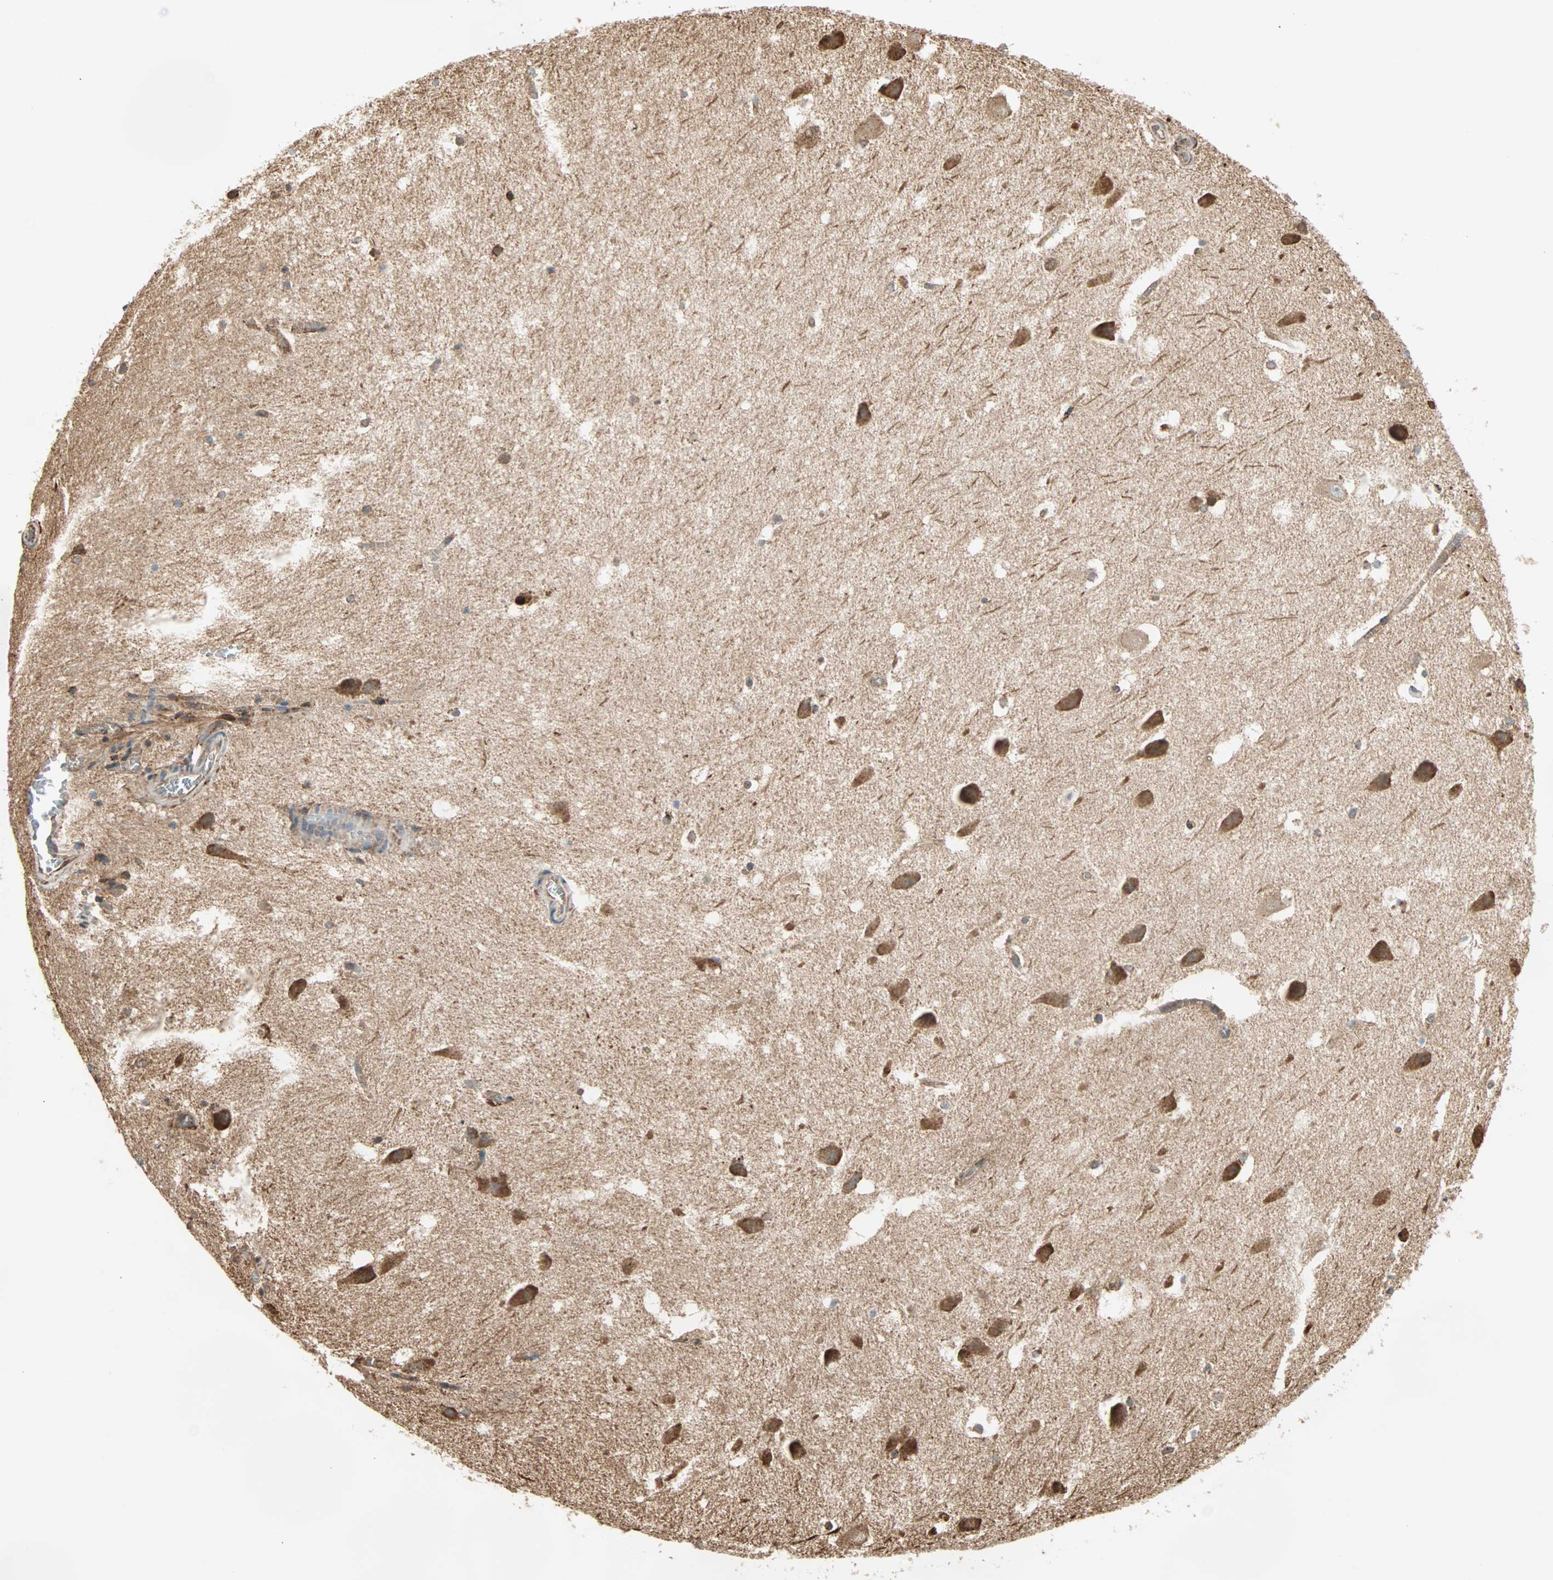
{"staining": {"intensity": "moderate", "quantity": "25%-75%", "location": "cytoplasmic/membranous"}, "tissue": "hippocampus", "cell_type": "Glial cells", "image_type": "normal", "snomed": [{"axis": "morphology", "description": "Normal tissue, NOS"}, {"axis": "topography", "description": "Hippocampus"}], "caption": "A high-resolution micrograph shows immunohistochemistry staining of benign hippocampus, which exhibits moderate cytoplasmic/membranous positivity in about 25%-75% of glial cells.", "gene": "P4HA1", "patient": {"sex": "male", "age": 45}}